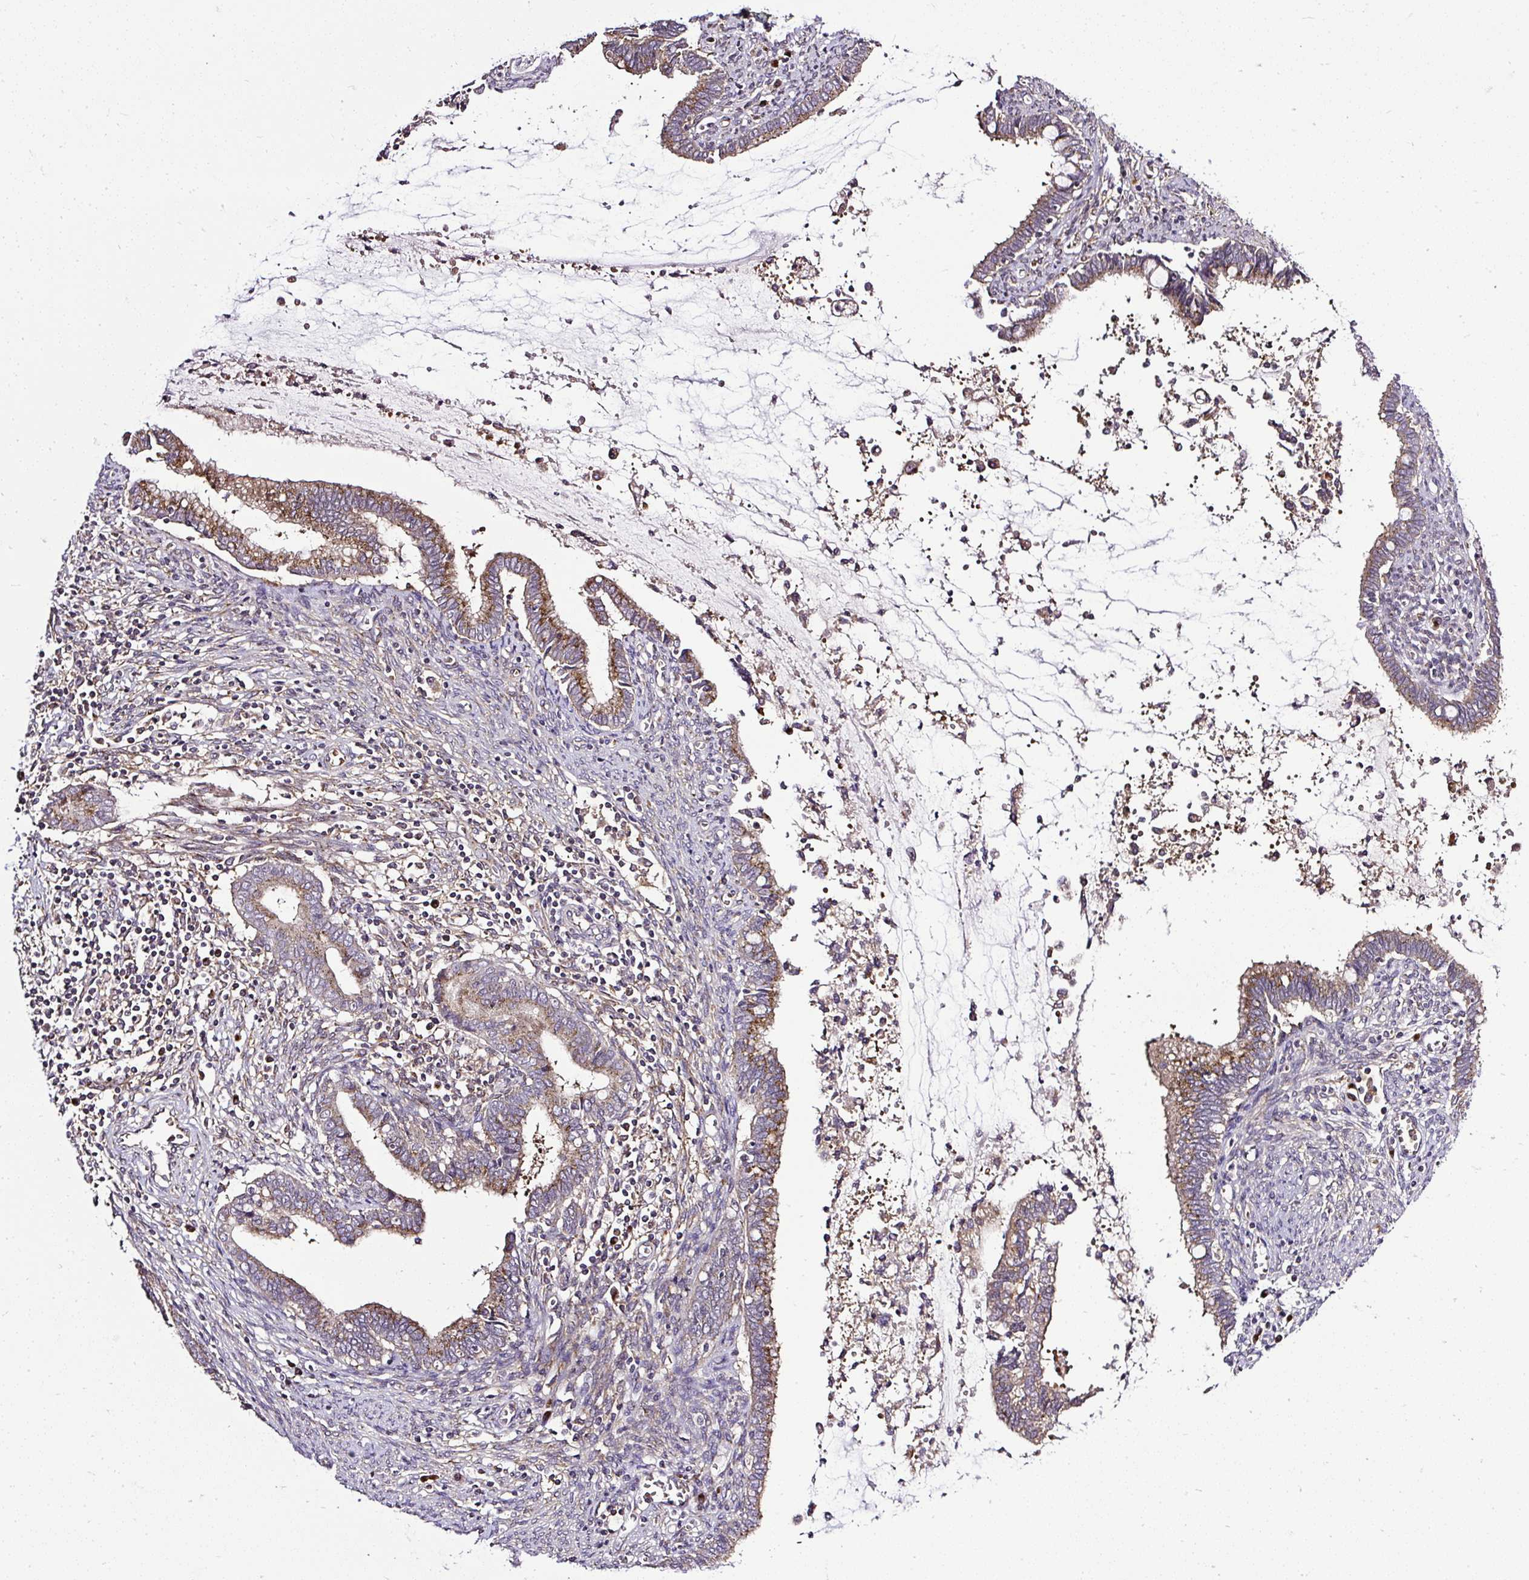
{"staining": {"intensity": "moderate", "quantity": "25%-75%", "location": "cytoplasmic/membranous"}, "tissue": "cervical cancer", "cell_type": "Tumor cells", "image_type": "cancer", "snomed": [{"axis": "morphology", "description": "Adenocarcinoma, NOS"}, {"axis": "topography", "description": "Cervix"}], "caption": "Immunohistochemistry (IHC) image of neoplastic tissue: human cervical cancer (adenocarcinoma) stained using immunohistochemistry shows medium levels of moderate protein expression localized specifically in the cytoplasmic/membranous of tumor cells, appearing as a cytoplasmic/membranous brown color.", "gene": "SMC4", "patient": {"sex": "female", "age": 44}}